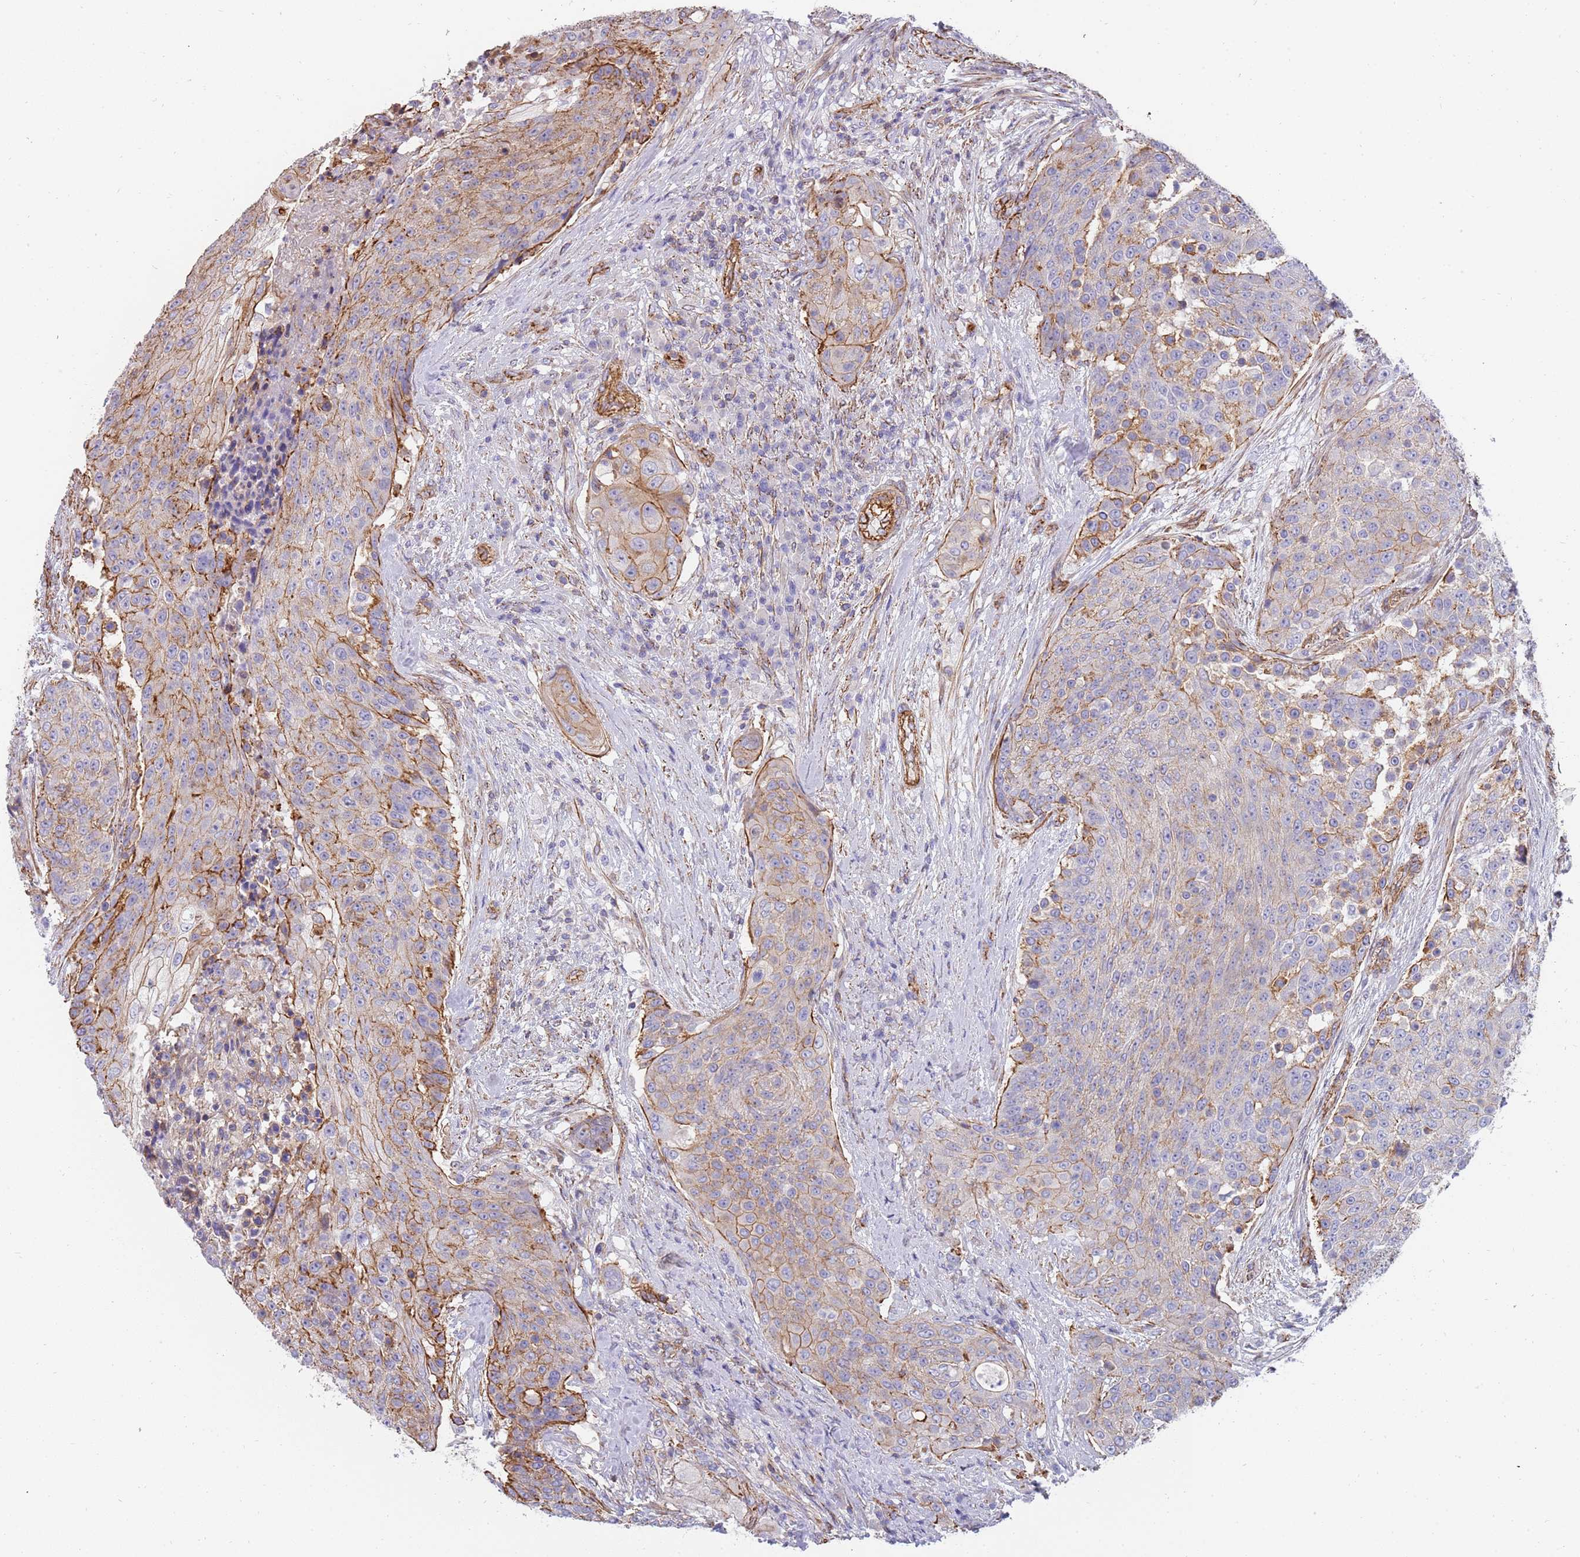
{"staining": {"intensity": "weak", "quantity": "25%-75%", "location": "cytoplasmic/membranous"}, "tissue": "urothelial cancer", "cell_type": "Tumor cells", "image_type": "cancer", "snomed": [{"axis": "morphology", "description": "Urothelial carcinoma, High grade"}, {"axis": "topography", "description": "Urinary bladder"}], "caption": "High-grade urothelial carcinoma stained with DAB (3,3'-diaminobenzidine) IHC shows low levels of weak cytoplasmic/membranous staining in about 25%-75% of tumor cells.", "gene": "GFRAL", "patient": {"sex": "female", "age": 63}}